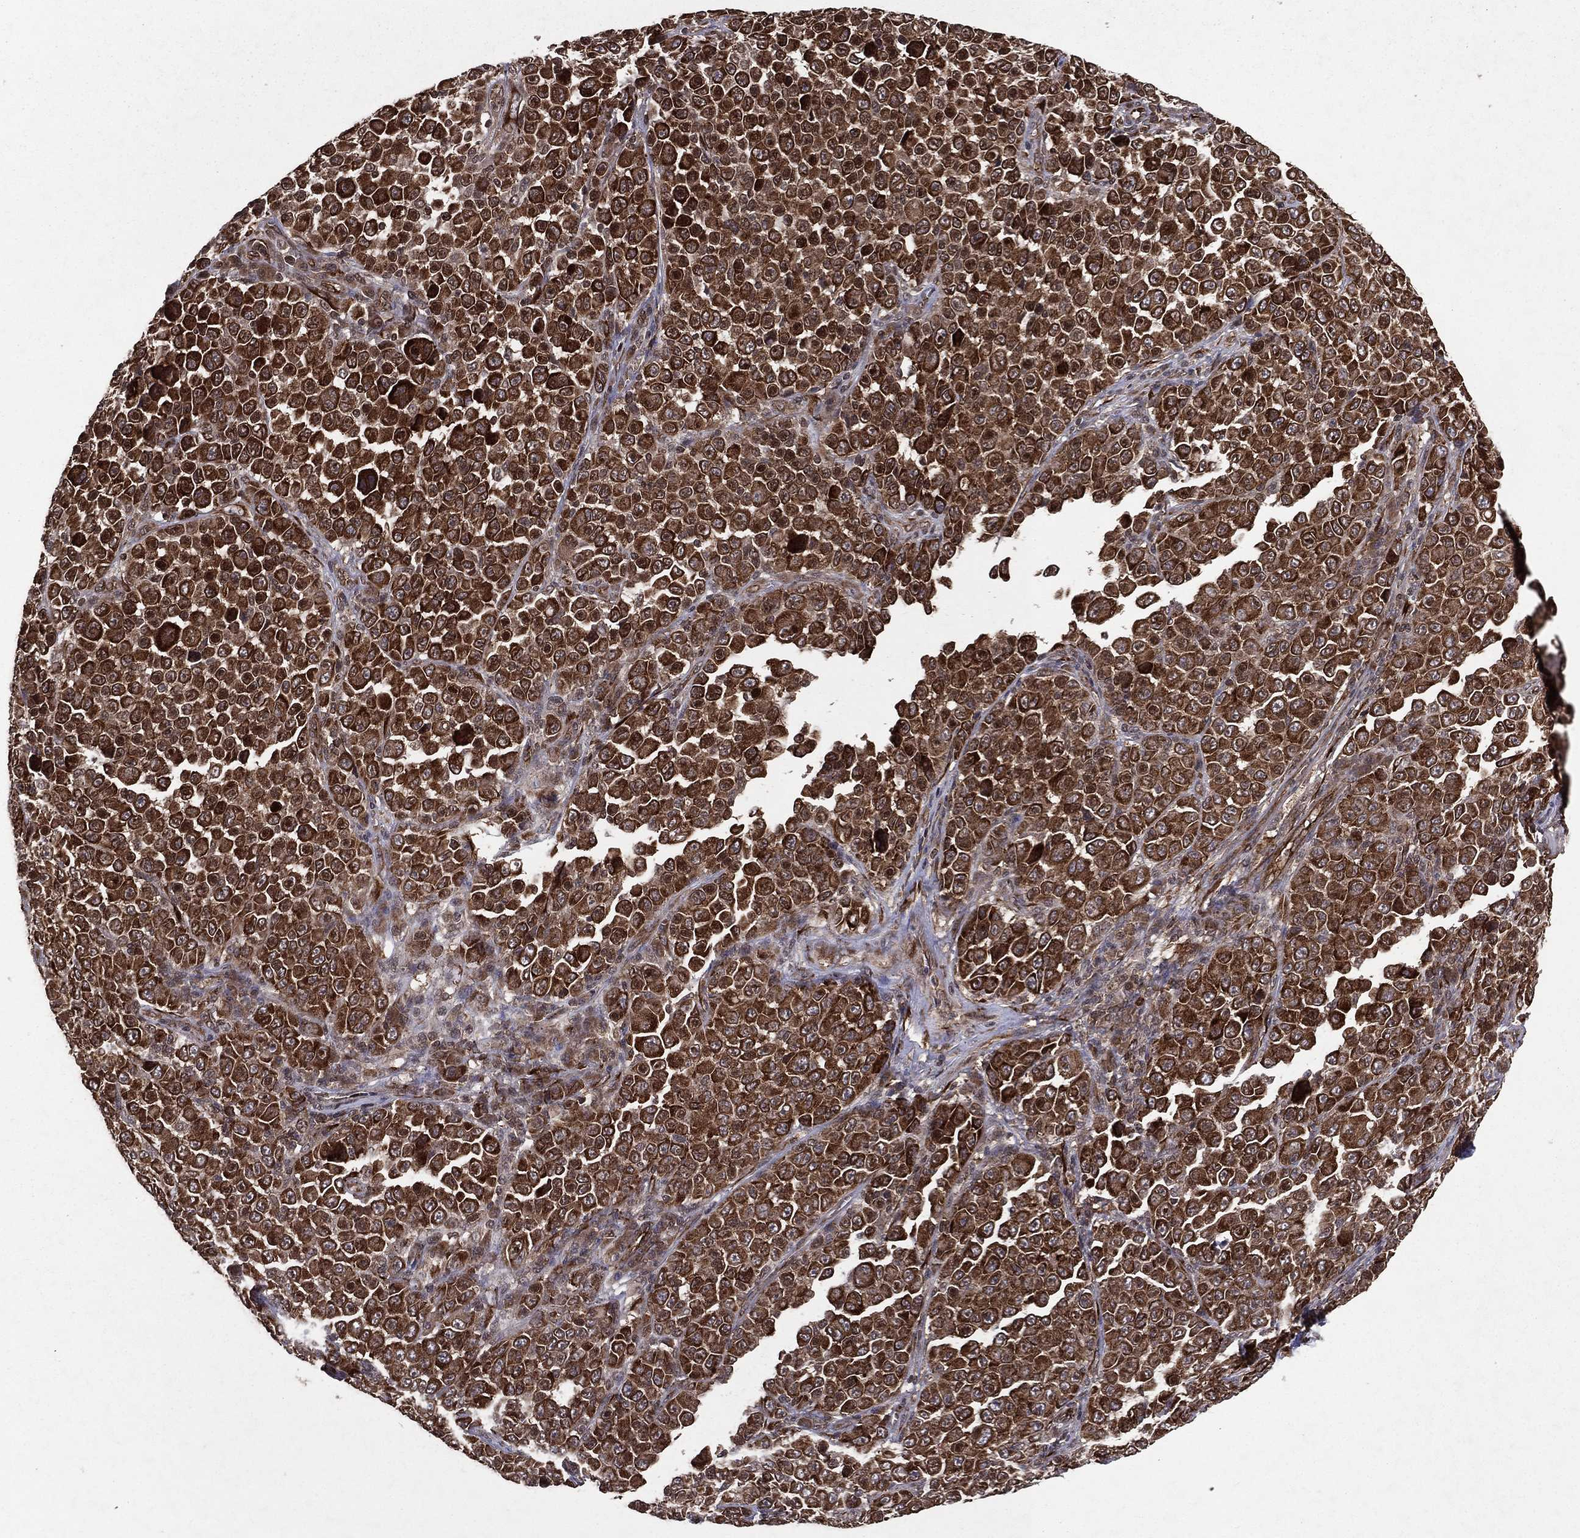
{"staining": {"intensity": "strong", "quantity": ">75%", "location": "cytoplasmic/membranous"}, "tissue": "melanoma", "cell_type": "Tumor cells", "image_type": "cancer", "snomed": [{"axis": "morphology", "description": "Malignant melanoma, NOS"}, {"axis": "topography", "description": "Skin"}], "caption": "Tumor cells exhibit strong cytoplasmic/membranous staining in about >75% of cells in malignant melanoma.", "gene": "CERS2", "patient": {"sex": "female", "age": 57}}